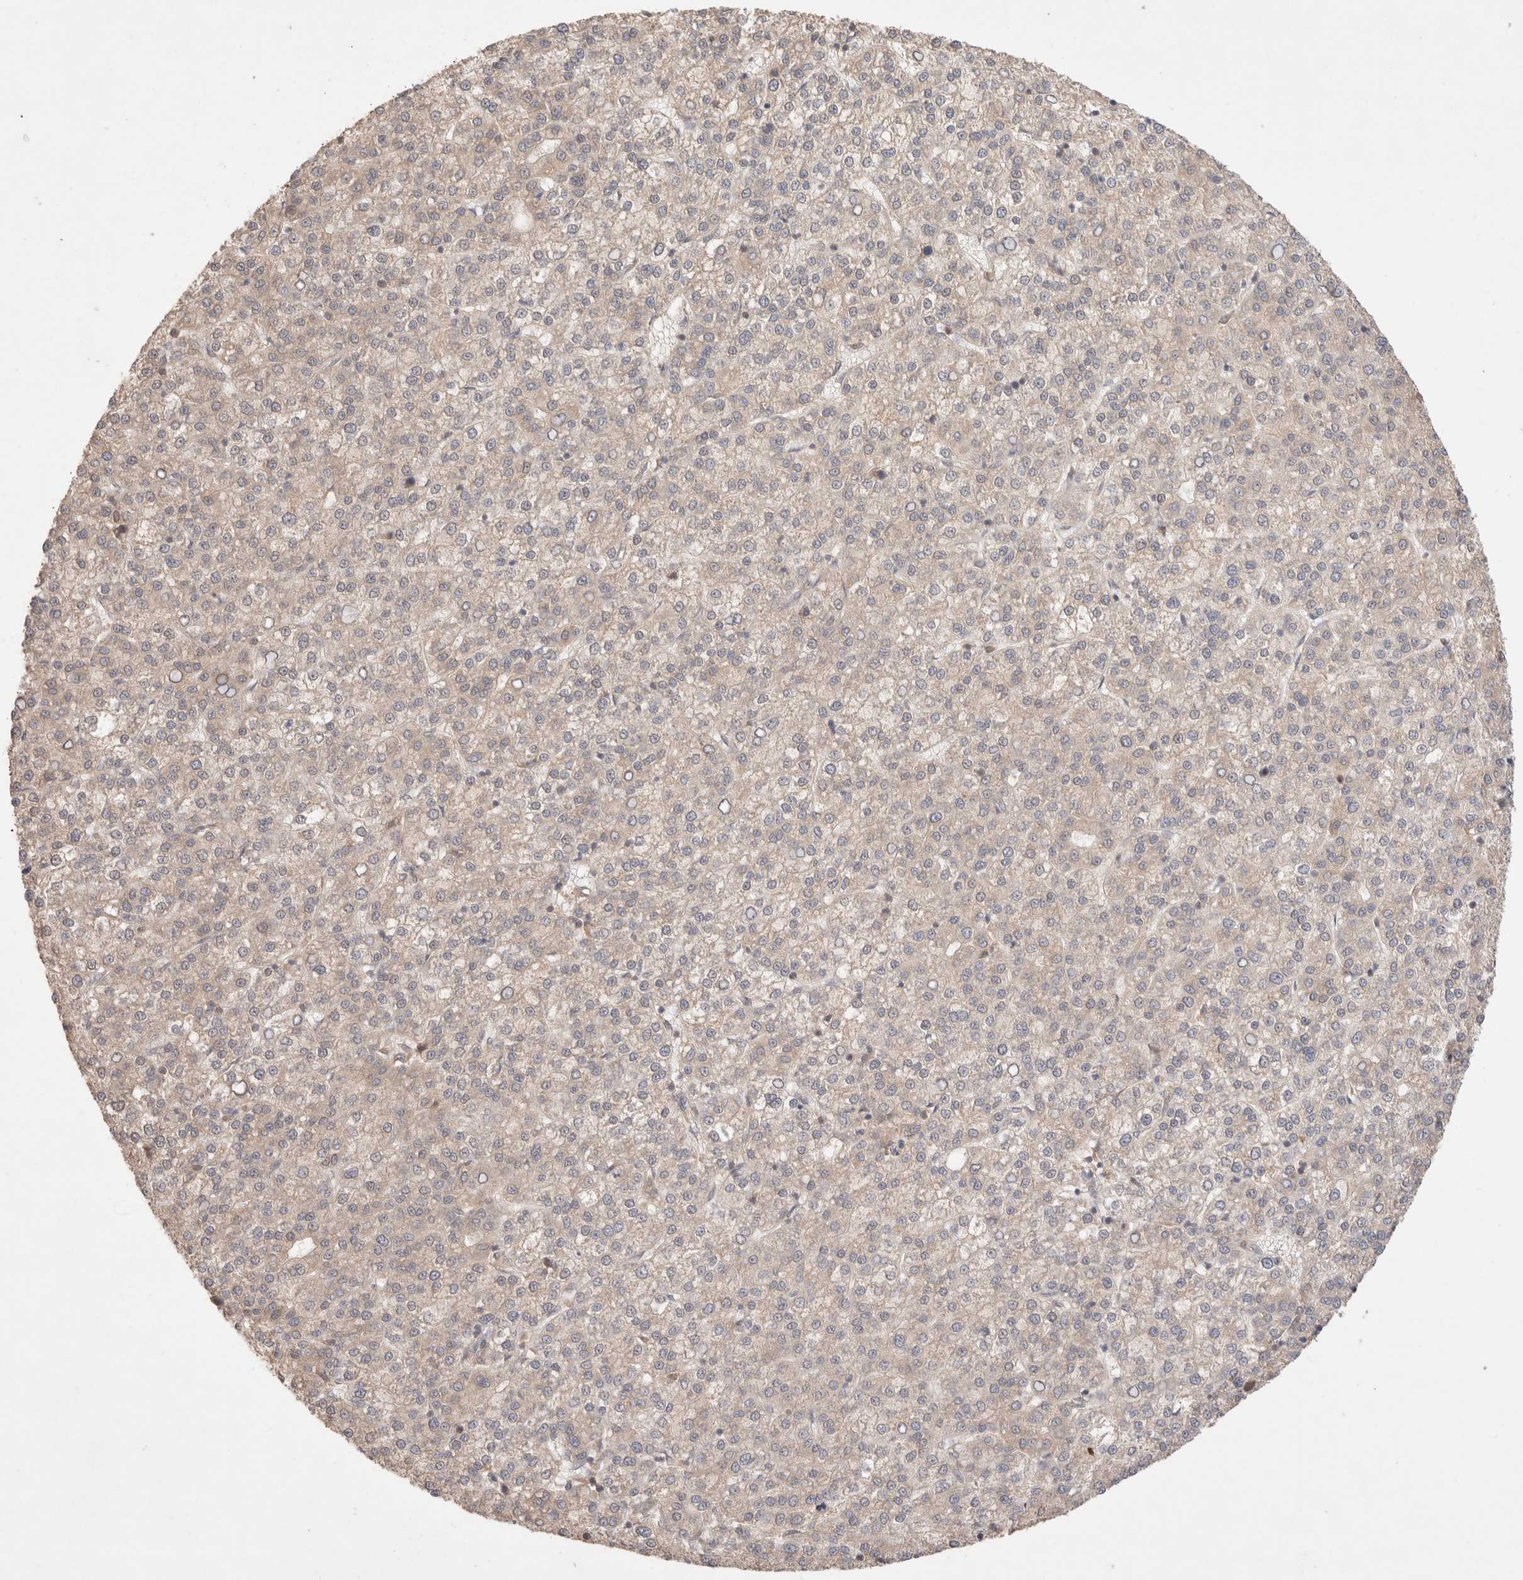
{"staining": {"intensity": "weak", "quantity": "<25%", "location": "cytoplasmic/membranous"}, "tissue": "liver cancer", "cell_type": "Tumor cells", "image_type": "cancer", "snomed": [{"axis": "morphology", "description": "Carcinoma, Hepatocellular, NOS"}, {"axis": "topography", "description": "Liver"}], "caption": "IHC image of neoplastic tissue: liver cancer (hepatocellular carcinoma) stained with DAB shows no significant protein expression in tumor cells.", "gene": "CARNMT1", "patient": {"sex": "female", "age": 58}}